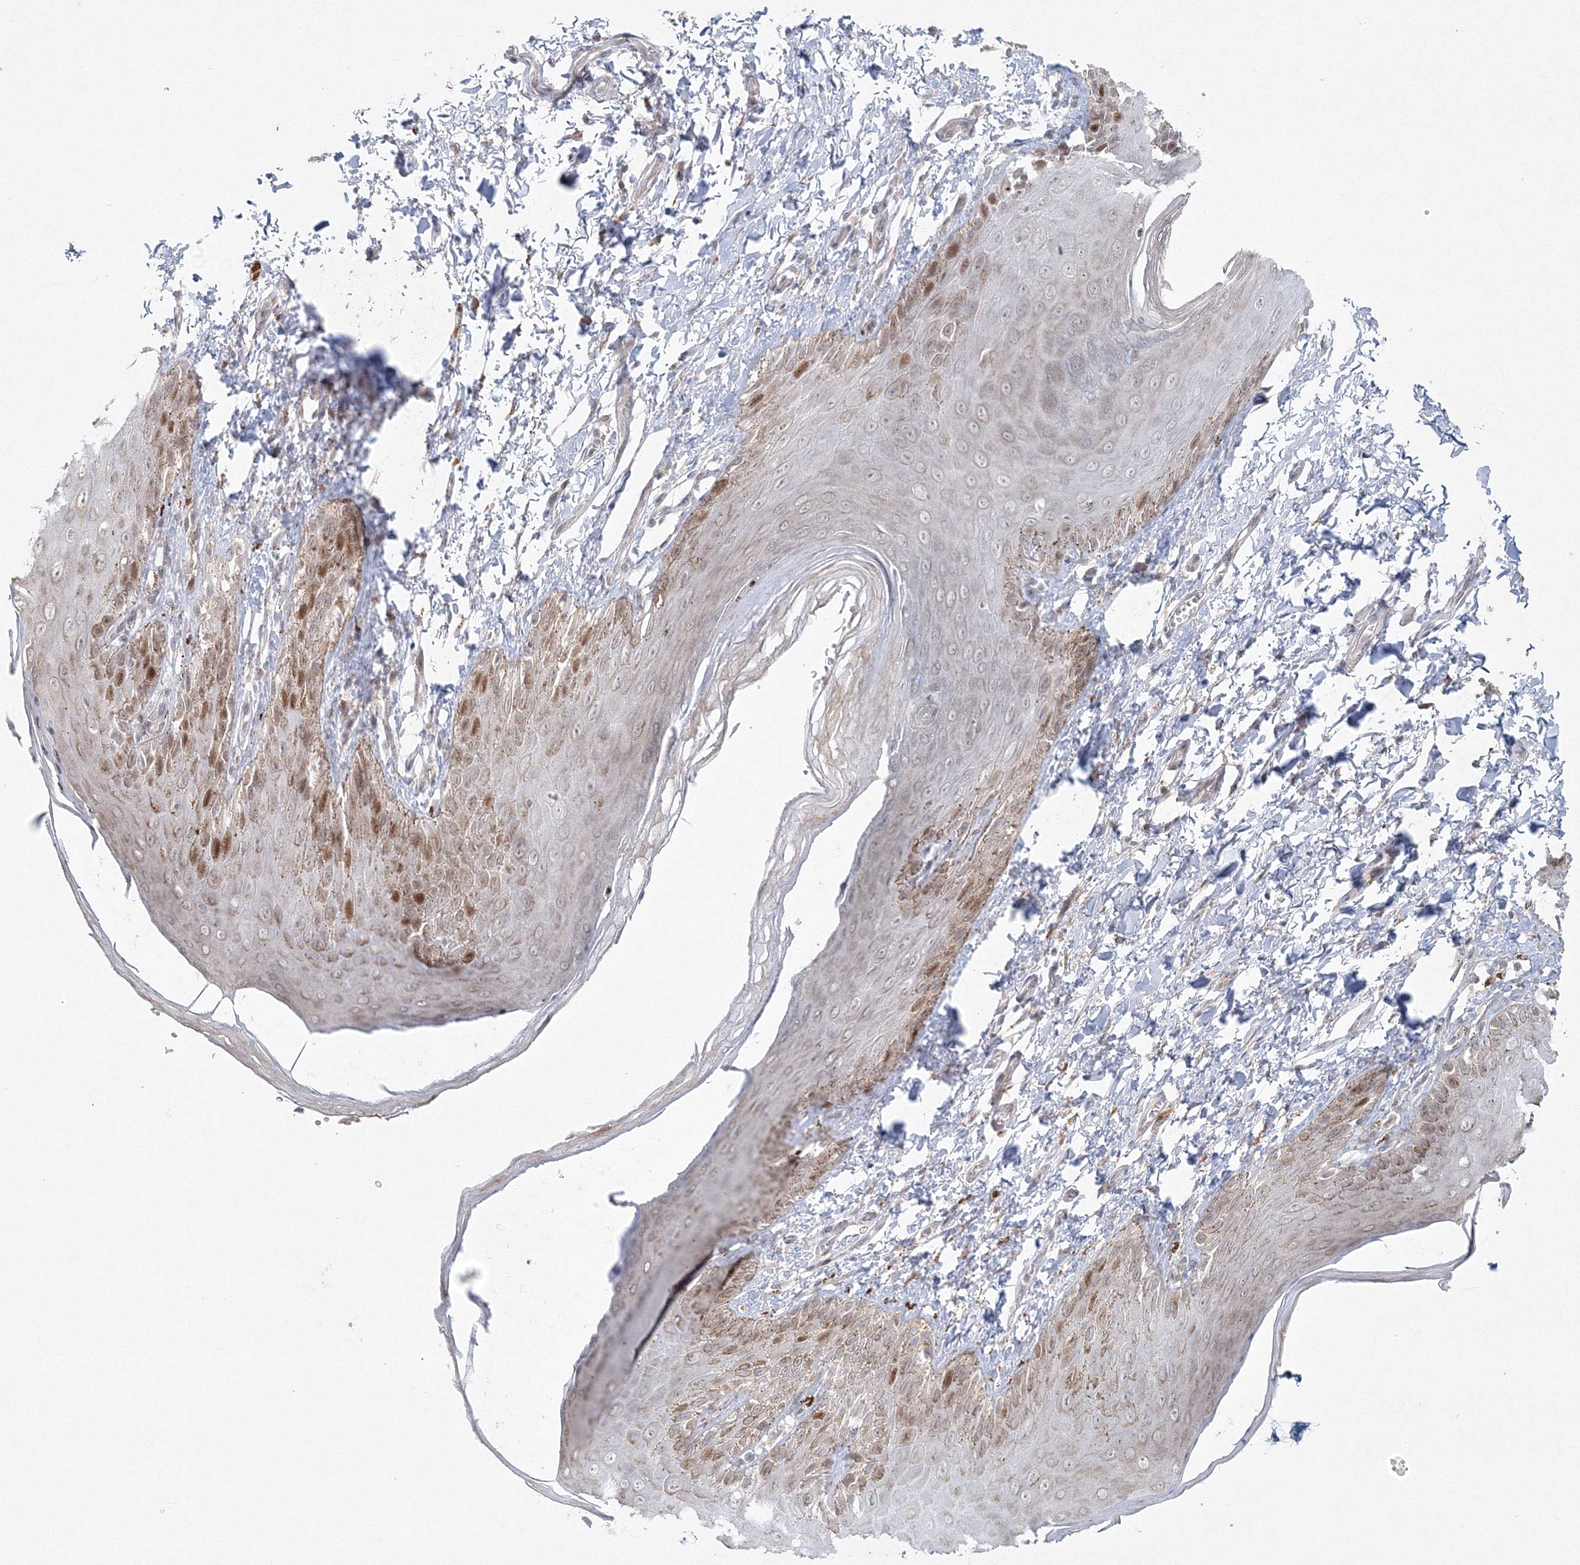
{"staining": {"intensity": "moderate", "quantity": "<25%", "location": "nuclear"}, "tissue": "skin", "cell_type": "Epidermal cells", "image_type": "normal", "snomed": [{"axis": "morphology", "description": "Normal tissue, NOS"}, {"axis": "topography", "description": "Anal"}], "caption": "Skin was stained to show a protein in brown. There is low levels of moderate nuclear staining in about <25% of epidermal cells.", "gene": "KIF4A", "patient": {"sex": "male", "age": 44}}